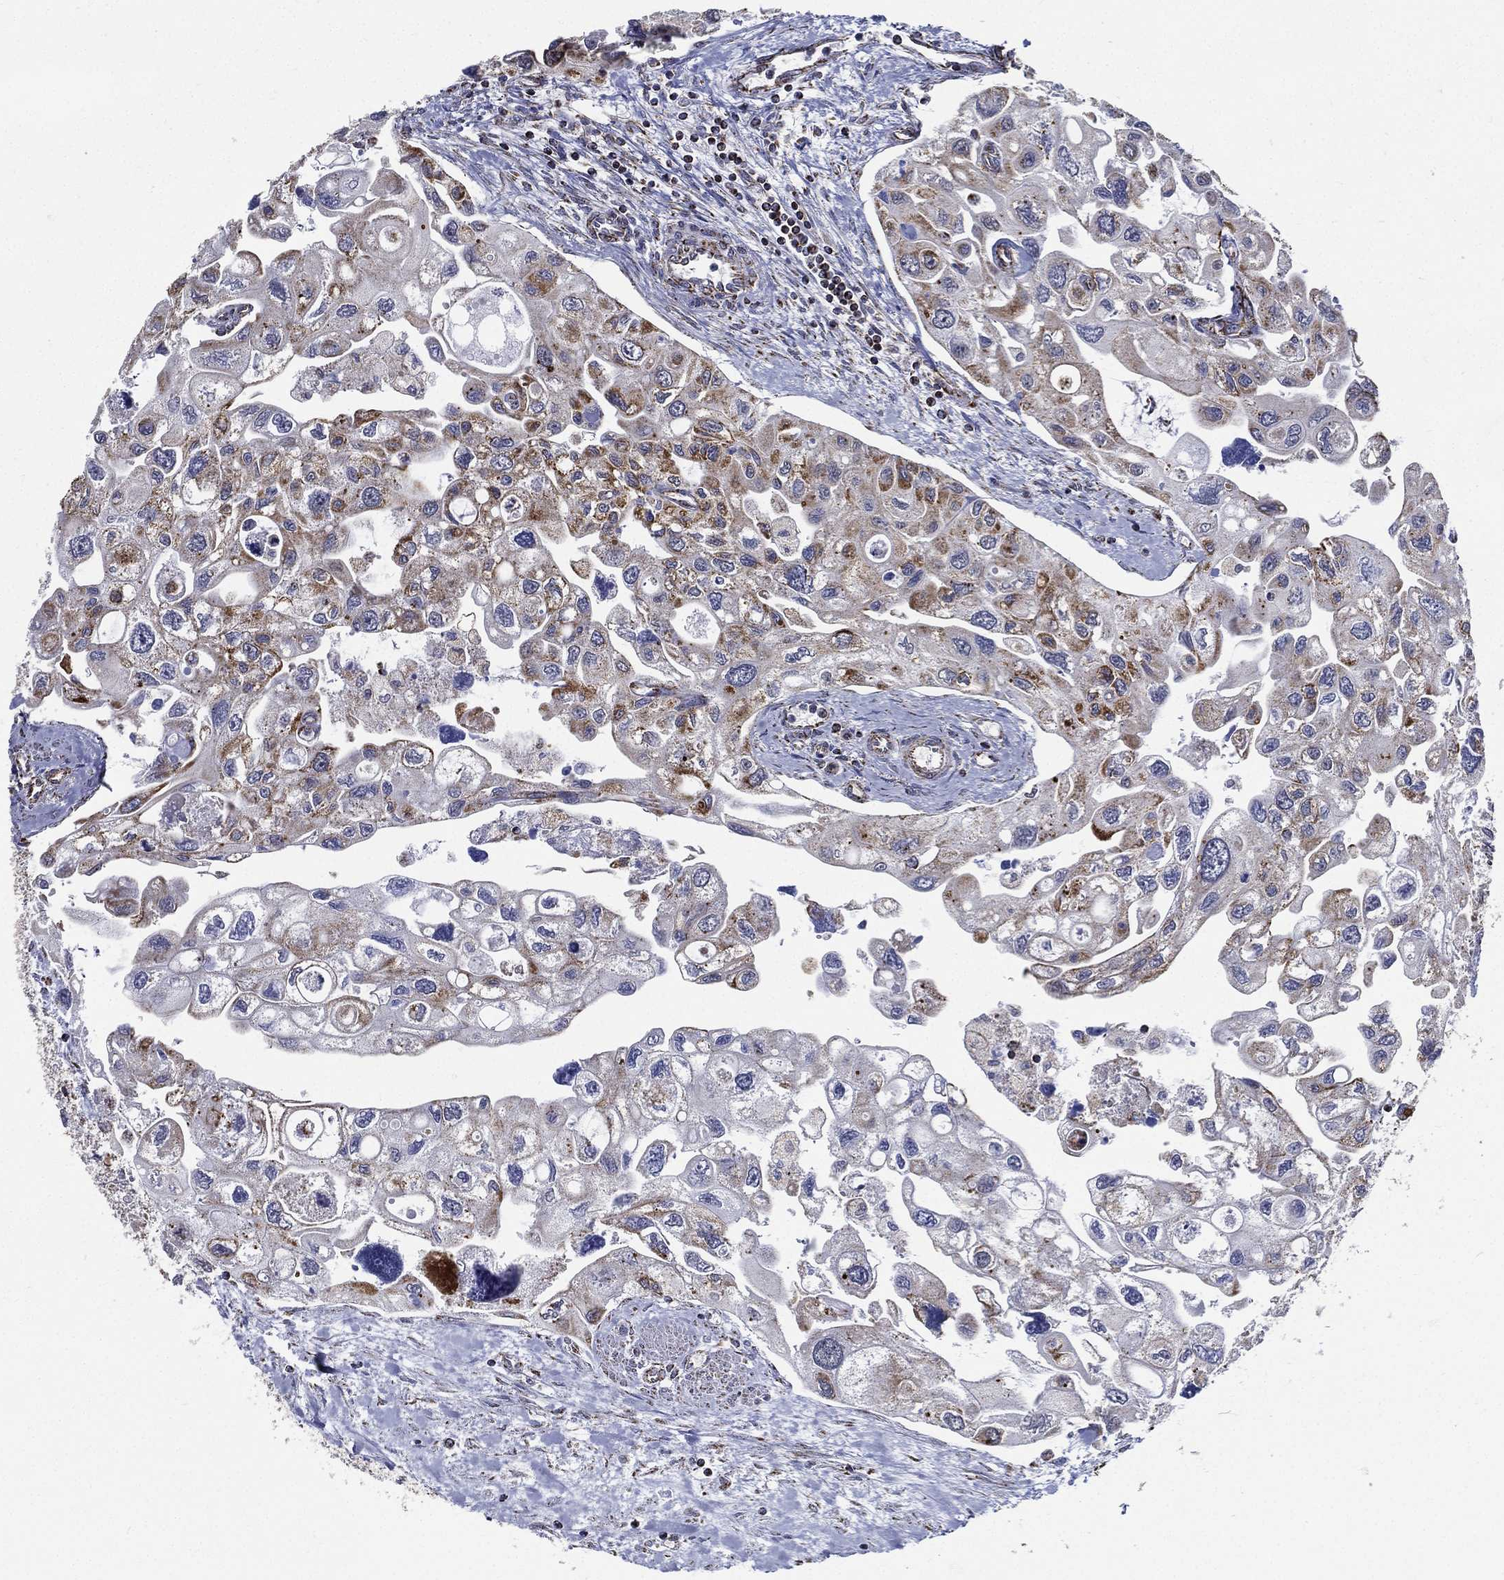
{"staining": {"intensity": "moderate", "quantity": "<25%", "location": "cytoplasmic/membranous"}, "tissue": "urothelial cancer", "cell_type": "Tumor cells", "image_type": "cancer", "snomed": [{"axis": "morphology", "description": "Urothelial carcinoma, High grade"}, {"axis": "topography", "description": "Urinary bladder"}], "caption": "Immunohistochemistry (IHC) histopathology image of neoplastic tissue: urothelial carcinoma (high-grade) stained using IHC shows low levels of moderate protein expression localized specifically in the cytoplasmic/membranous of tumor cells, appearing as a cytoplasmic/membranous brown color.", "gene": "NDUFAB1", "patient": {"sex": "male", "age": 59}}